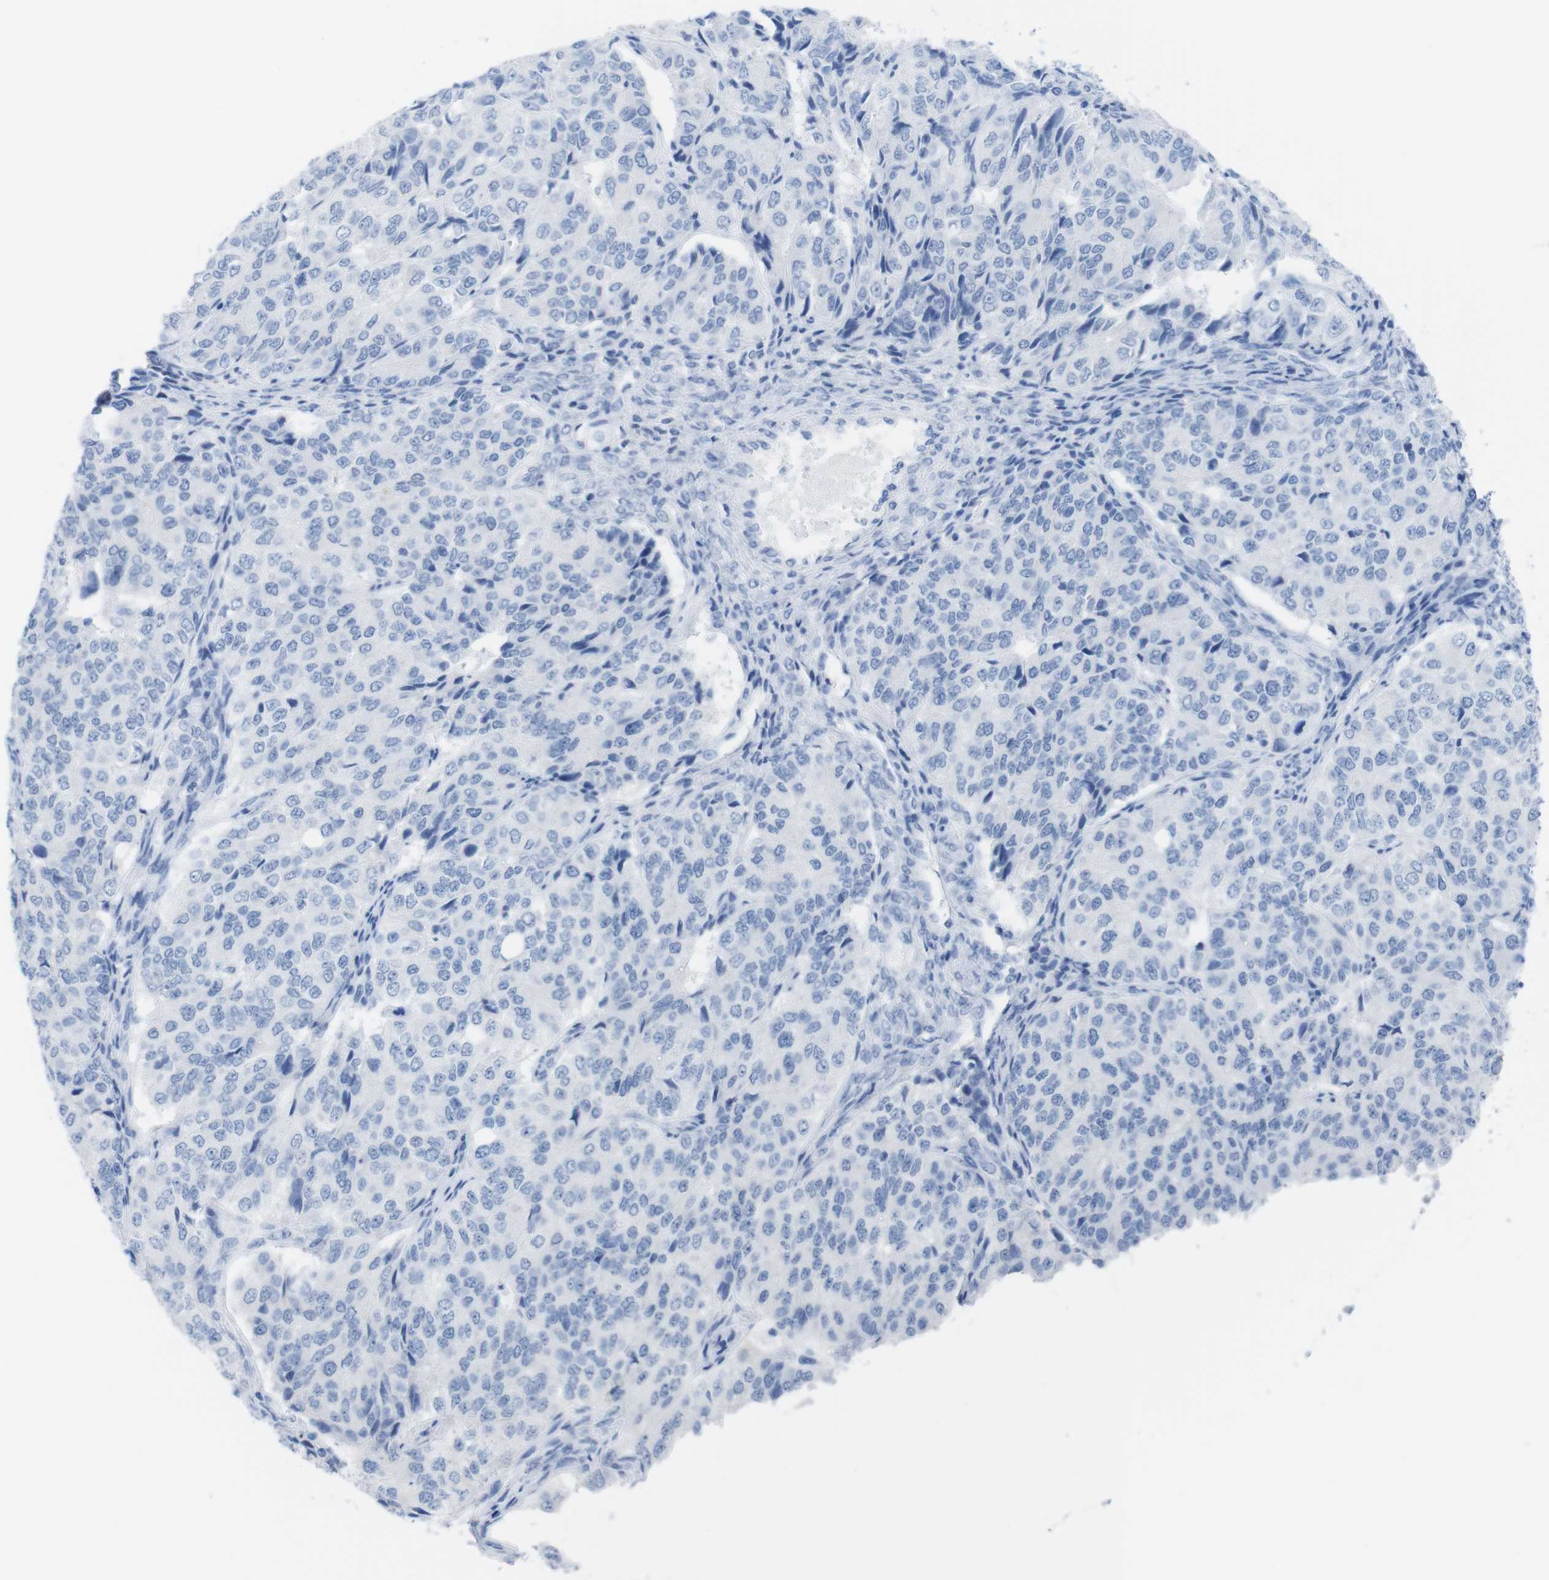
{"staining": {"intensity": "negative", "quantity": "none", "location": "none"}, "tissue": "ovarian cancer", "cell_type": "Tumor cells", "image_type": "cancer", "snomed": [{"axis": "morphology", "description": "Carcinoma, endometroid"}, {"axis": "topography", "description": "Ovary"}], "caption": "The immunohistochemistry (IHC) micrograph has no significant expression in tumor cells of ovarian cancer (endometroid carcinoma) tissue. (DAB IHC visualized using brightfield microscopy, high magnification).", "gene": "MYH7", "patient": {"sex": "female", "age": 51}}